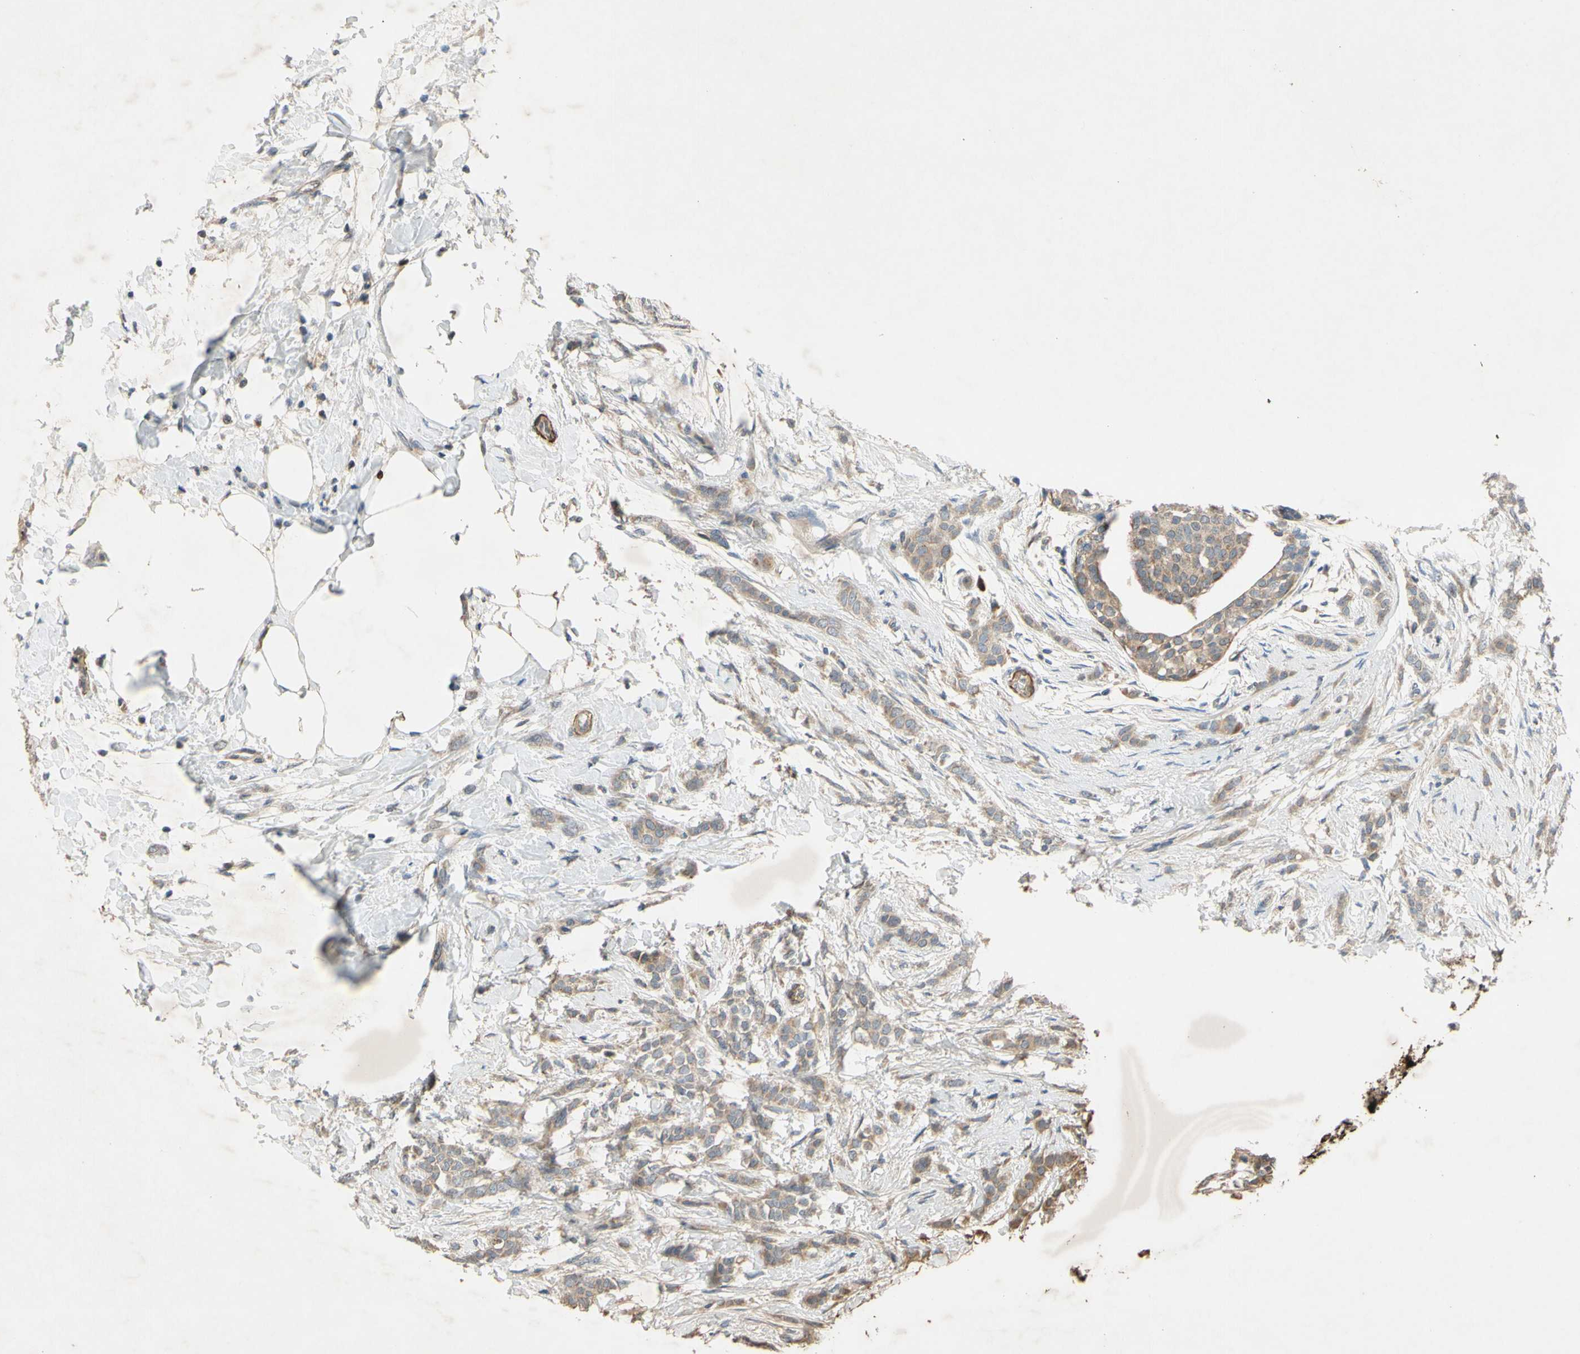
{"staining": {"intensity": "moderate", "quantity": ">75%", "location": "cytoplasmic/membranous"}, "tissue": "breast cancer", "cell_type": "Tumor cells", "image_type": "cancer", "snomed": [{"axis": "morphology", "description": "Lobular carcinoma, in situ"}, {"axis": "morphology", "description": "Lobular carcinoma"}, {"axis": "topography", "description": "Breast"}], "caption": "Protein analysis of lobular carcinoma in situ (breast) tissue shows moderate cytoplasmic/membranous staining in approximately >75% of tumor cells.", "gene": "PARD6A", "patient": {"sex": "female", "age": 41}}